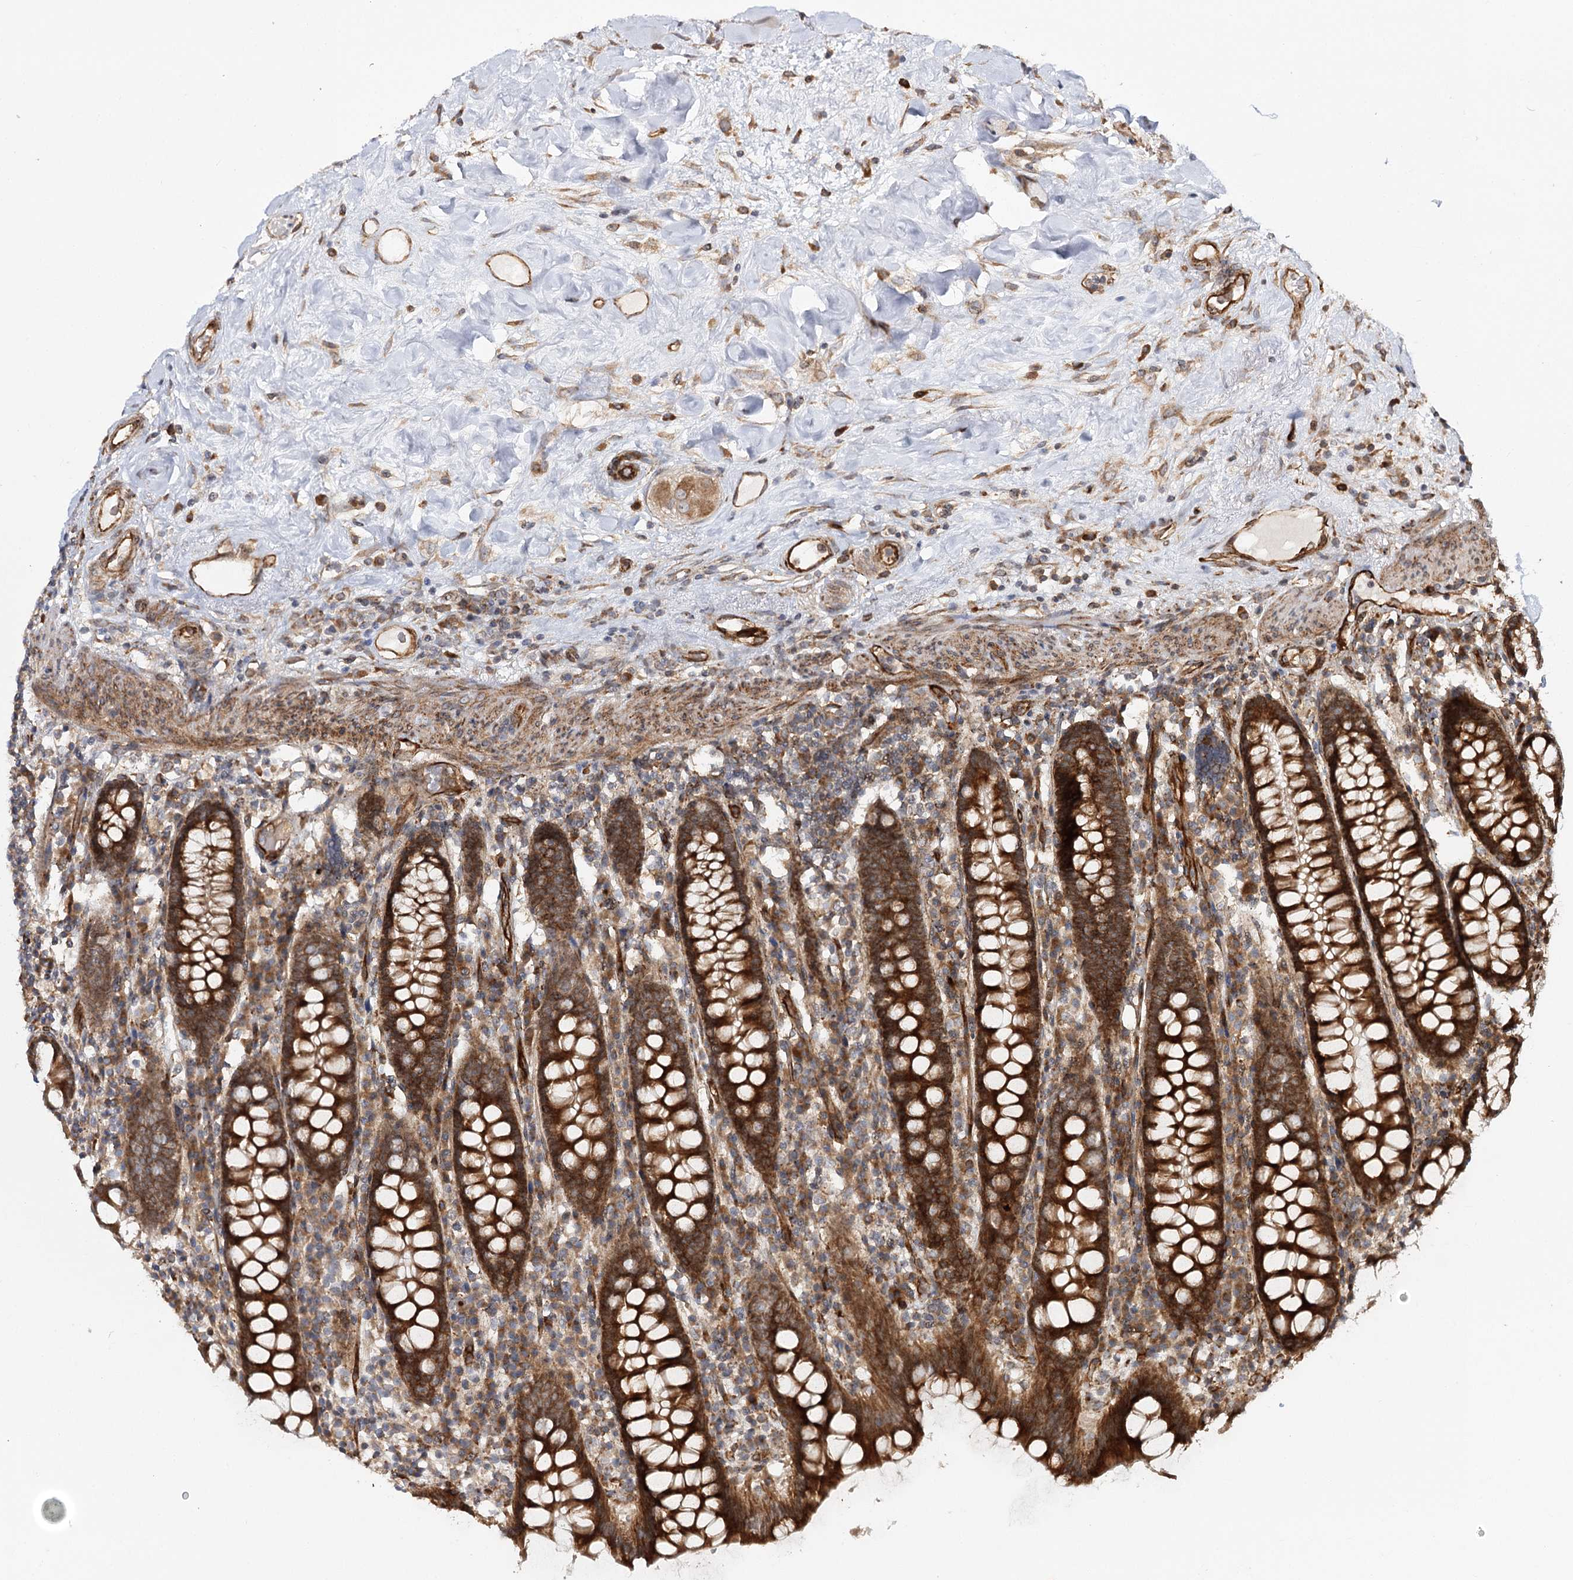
{"staining": {"intensity": "moderate", "quantity": ">75%", "location": "cytoplasmic/membranous"}, "tissue": "colon", "cell_type": "Endothelial cells", "image_type": "normal", "snomed": [{"axis": "morphology", "description": "Normal tissue, NOS"}, {"axis": "topography", "description": "Colon"}], "caption": "A medium amount of moderate cytoplasmic/membranous expression is appreciated in about >75% of endothelial cells in unremarkable colon. The staining was performed using DAB (3,3'-diaminobenzidine) to visualize the protein expression in brown, while the nuclei were stained in blue with hematoxylin (Magnification: 20x).", "gene": "MKNK1", "patient": {"sex": "female", "age": 79}}